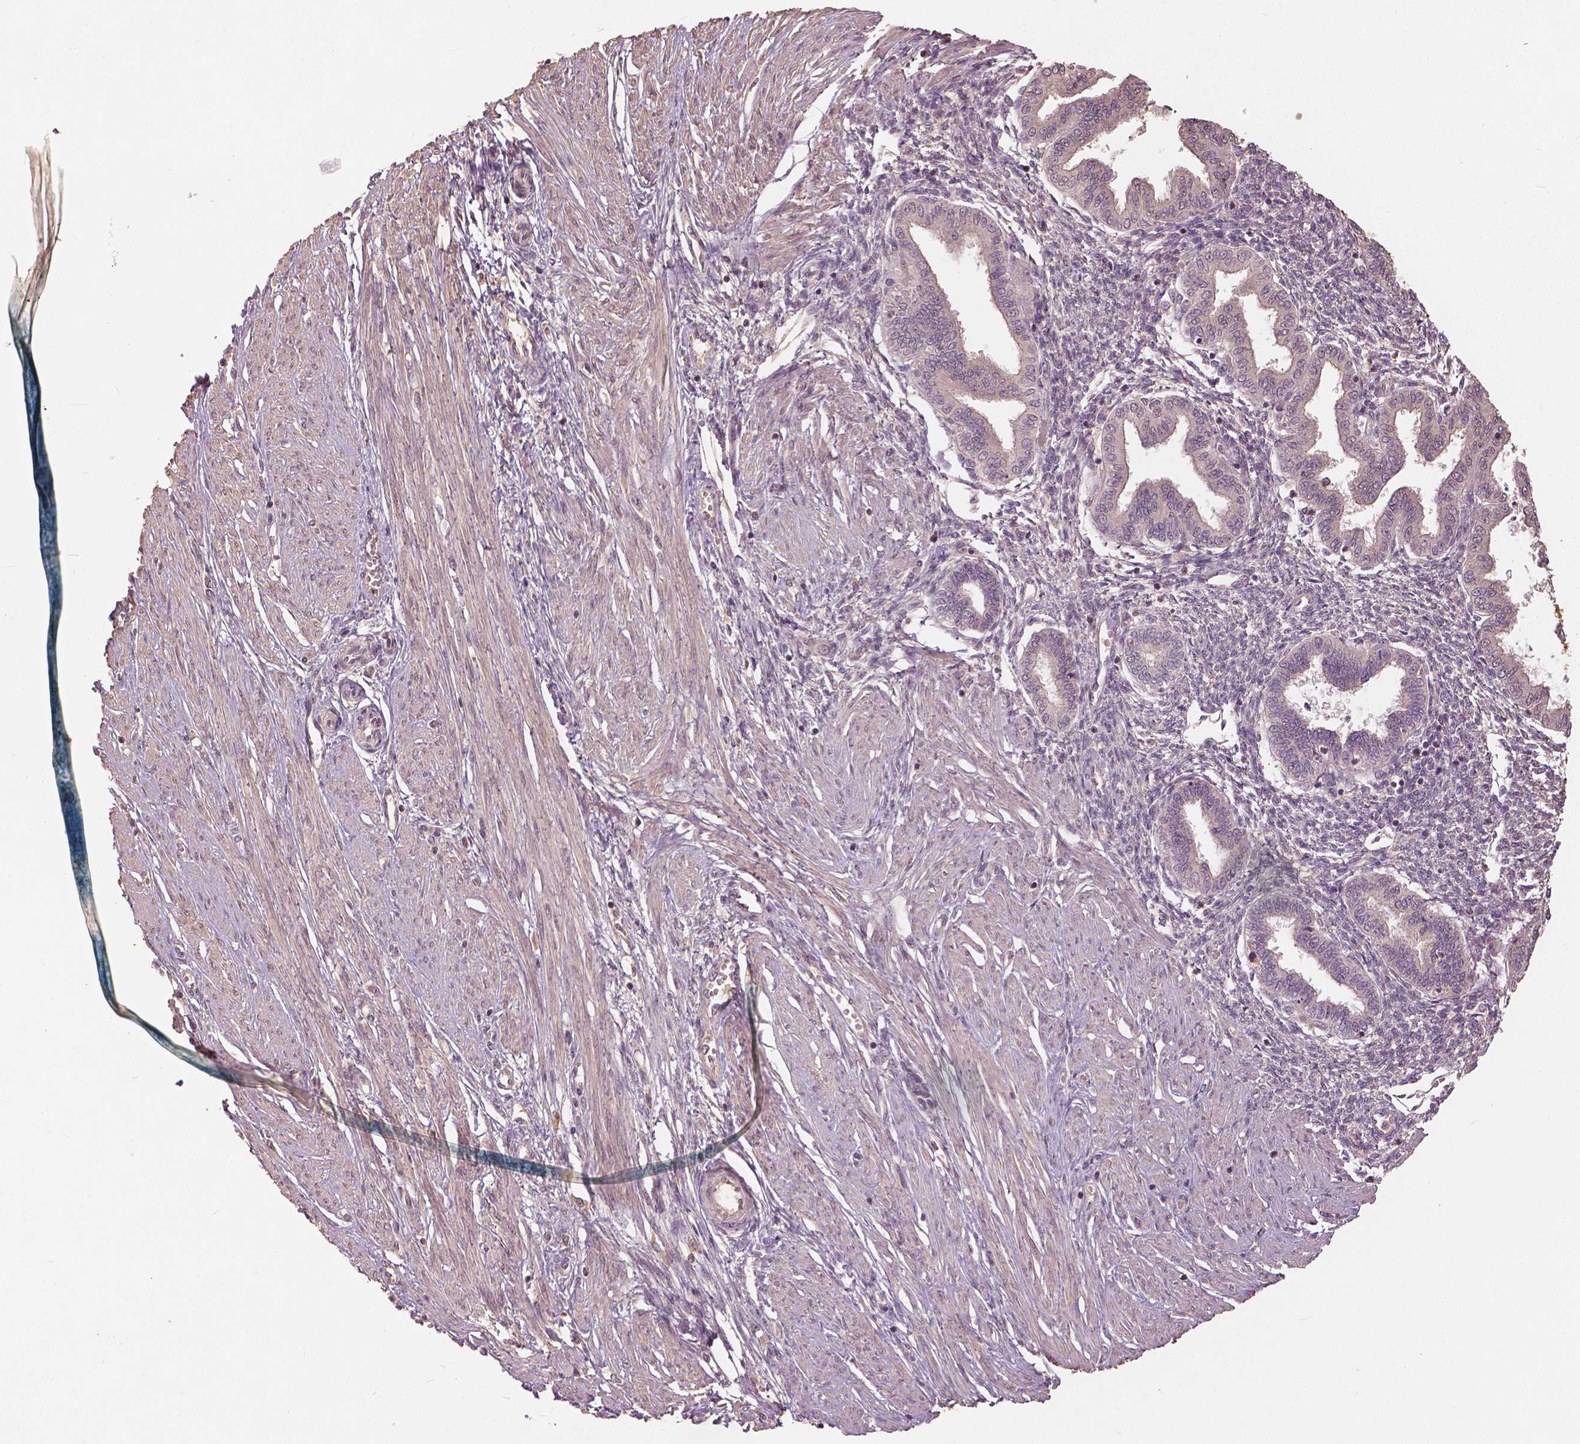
{"staining": {"intensity": "negative", "quantity": "none", "location": "none"}, "tissue": "endometrium", "cell_type": "Cells in endometrial stroma", "image_type": "normal", "snomed": [{"axis": "morphology", "description": "Normal tissue, NOS"}, {"axis": "topography", "description": "Endometrium"}], "caption": "DAB (3,3'-diaminobenzidine) immunohistochemical staining of normal endometrium reveals no significant expression in cells in endometrial stroma. (Immunohistochemistry (ihc), brightfield microscopy, high magnification).", "gene": "ANGPTL4", "patient": {"sex": "female", "age": 33}}